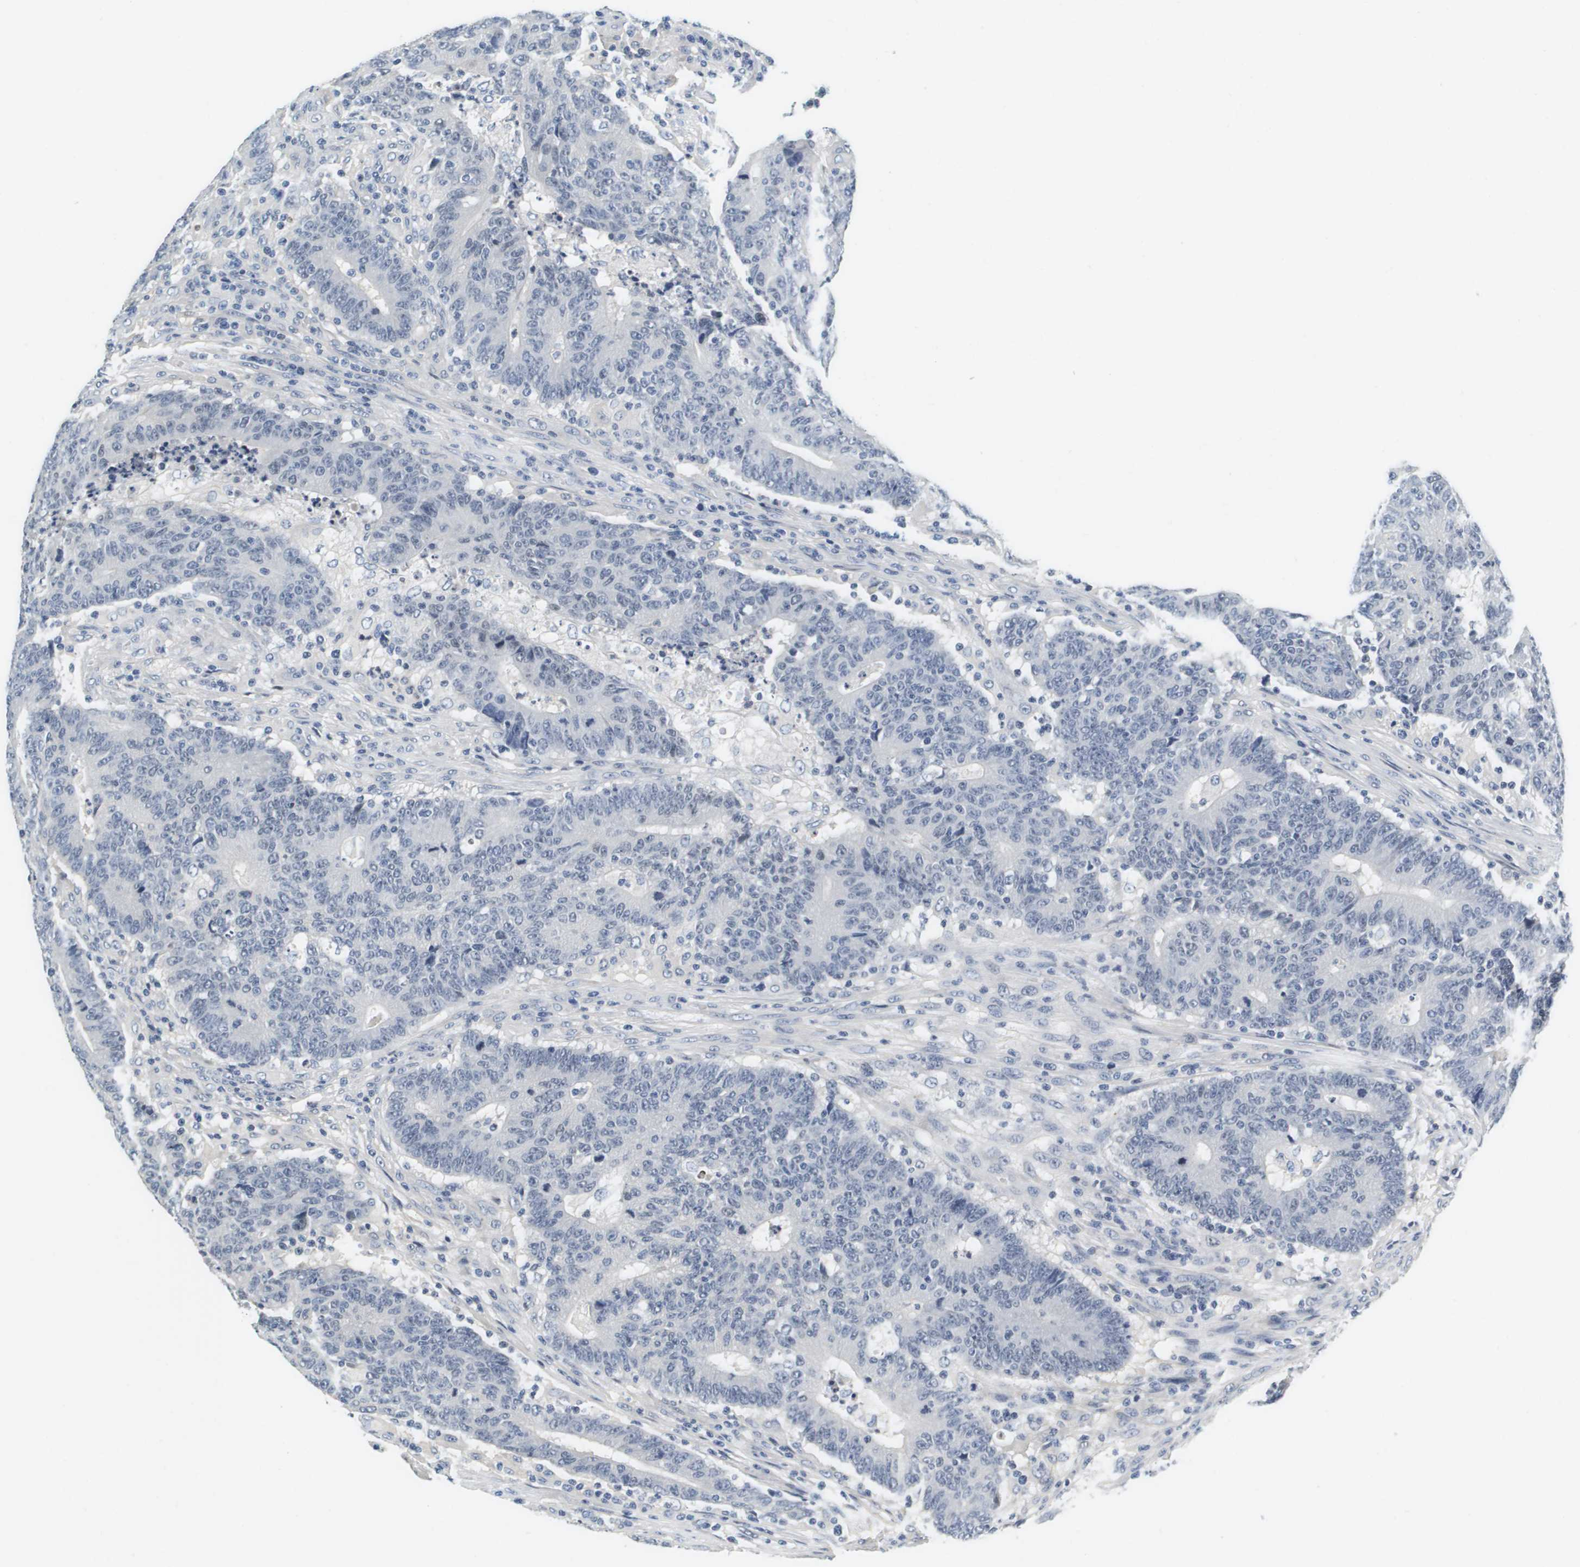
{"staining": {"intensity": "negative", "quantity": "none", "location": "none"}, "tissue": "colorectal cancer", "cell_type": "Tumor cells", "image_type": "cancer", "snomed": [{"axis": "morphology", "description": "Normal tissue, NOS"}, {"axis": "morphology", "description": "Adenocarcinoma, NOS"}, {"axis": "topography", "description": "Colon"}], "caption": "High power microscopy photomicrograph of an immunohistochemistry photomicrograph of colorectal cancer (adenocarcinoma), revealing no significant staining in tumor cells.", "gene": "KCNJ5", "patient": {"sex": "female", "age": 75}}